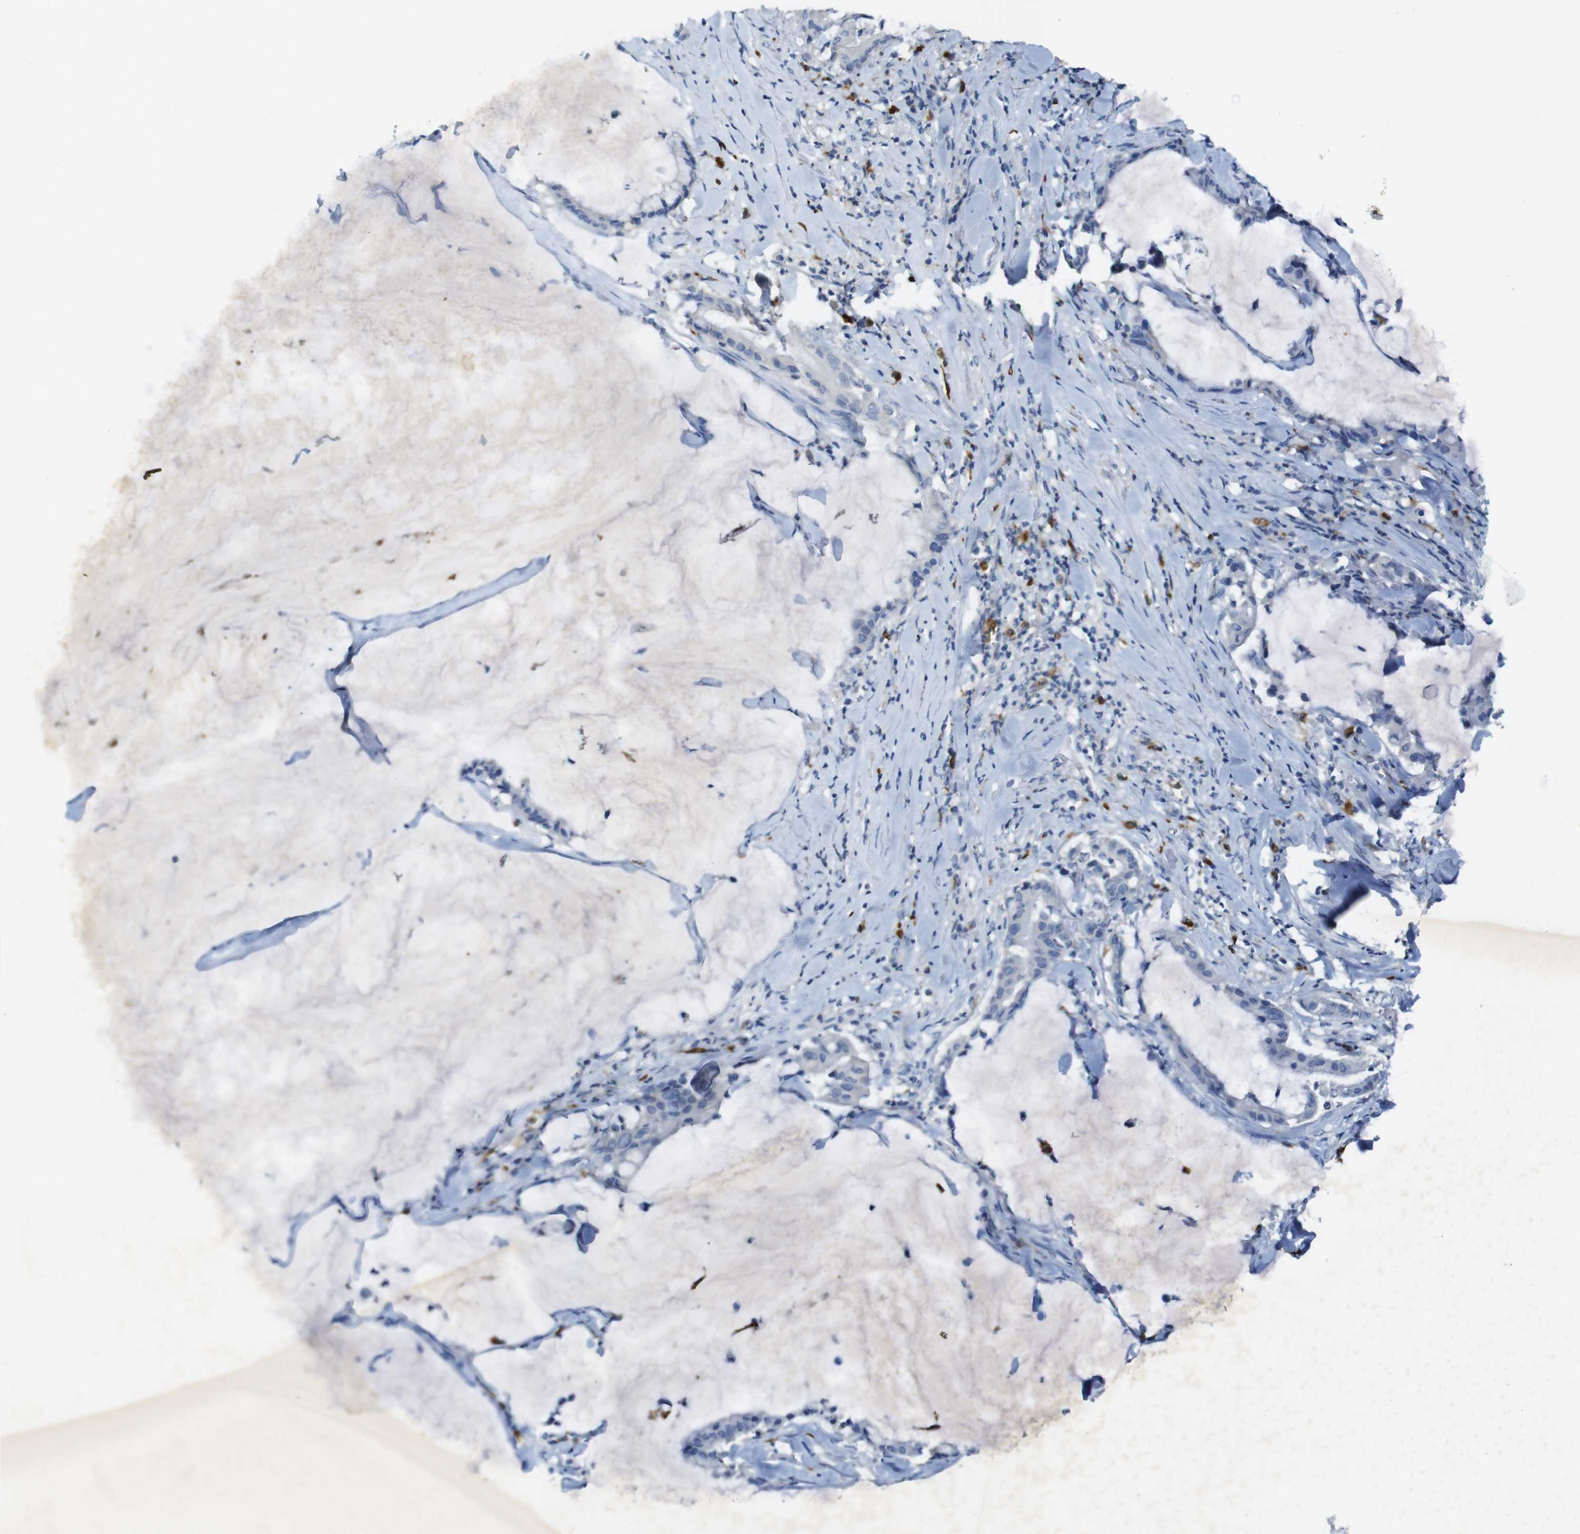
{"staining": {"intensity": "negative", "quantity": "none", "location": "none"}, "tissue": "pancreatic cancer", "cell_type": "Tumor cells", "image_type": "cancer", "snomed": [{"axis": "morphology", "description": "Adenocarcinoma, NOS"}, {"axis": "topography", "description": "Pancreas"}], "caption": "This is an IHC histopathology image of pancreatic adenocarcinoma. There is no positivity in tumor cells.", "gene": "CD320", "patient": {"sex": "male", "age": 41}}